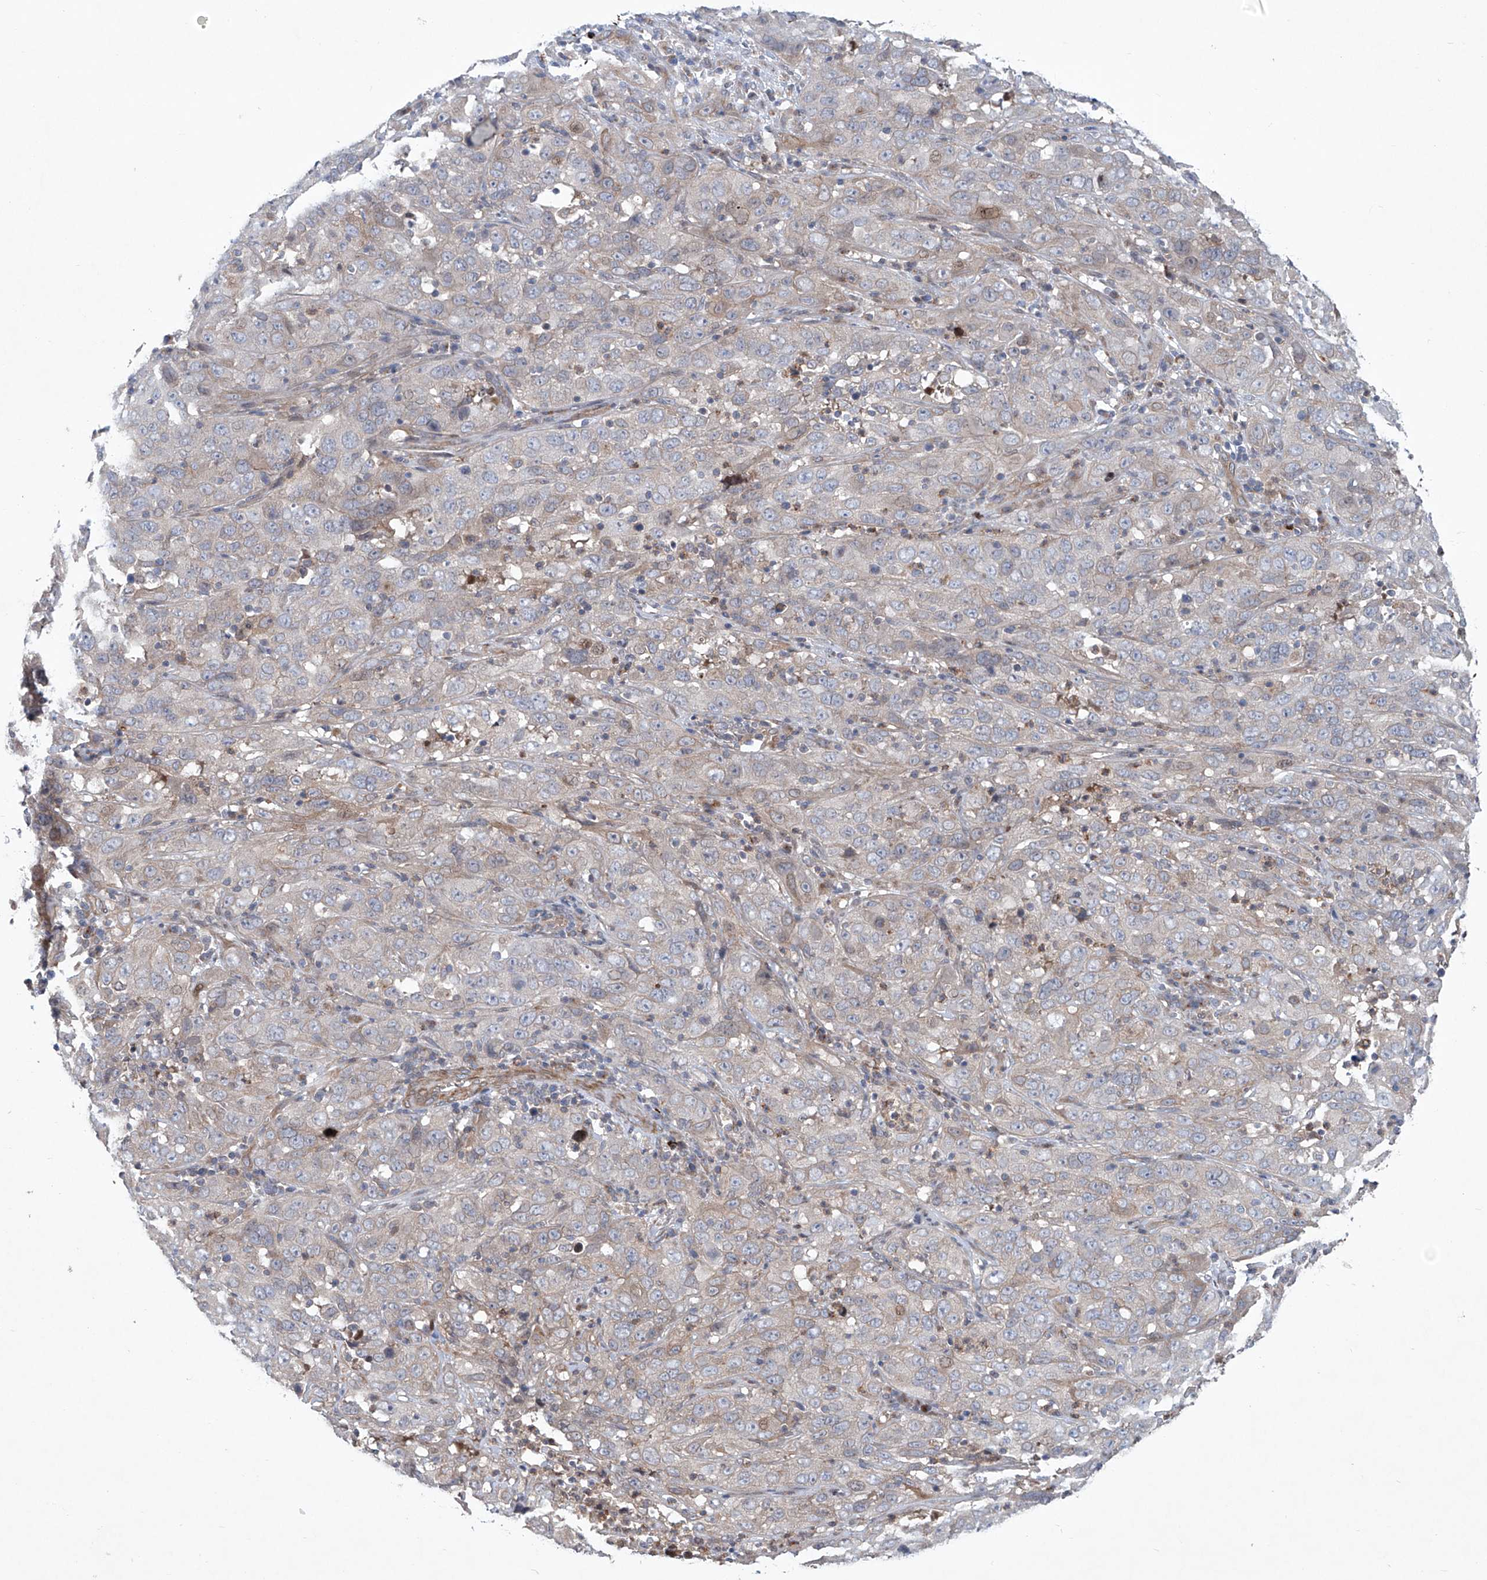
{"staining": {"intensity": "weak", "quantity": "<25%", "location": "cytoplasmic/membranous"}, "tissue": "cervical cancer", "cell_type": "Tumor cells", "image_type": "cancer", "snomed": [{"axis": "morphology", "description": "Squamous cell carcinoma, NOS"}, {"axis": "topography", "description": "Cervix"}], "caption": "The micrograph displays no staining of tumor cells in squamous cell carcinoma (cervical). The staining is performed using DAB brown chromogen with nuclei counter-stained in using hematoxylin.", "gene": "KLC4", "patient": {"sex": "female", "age": 32}}